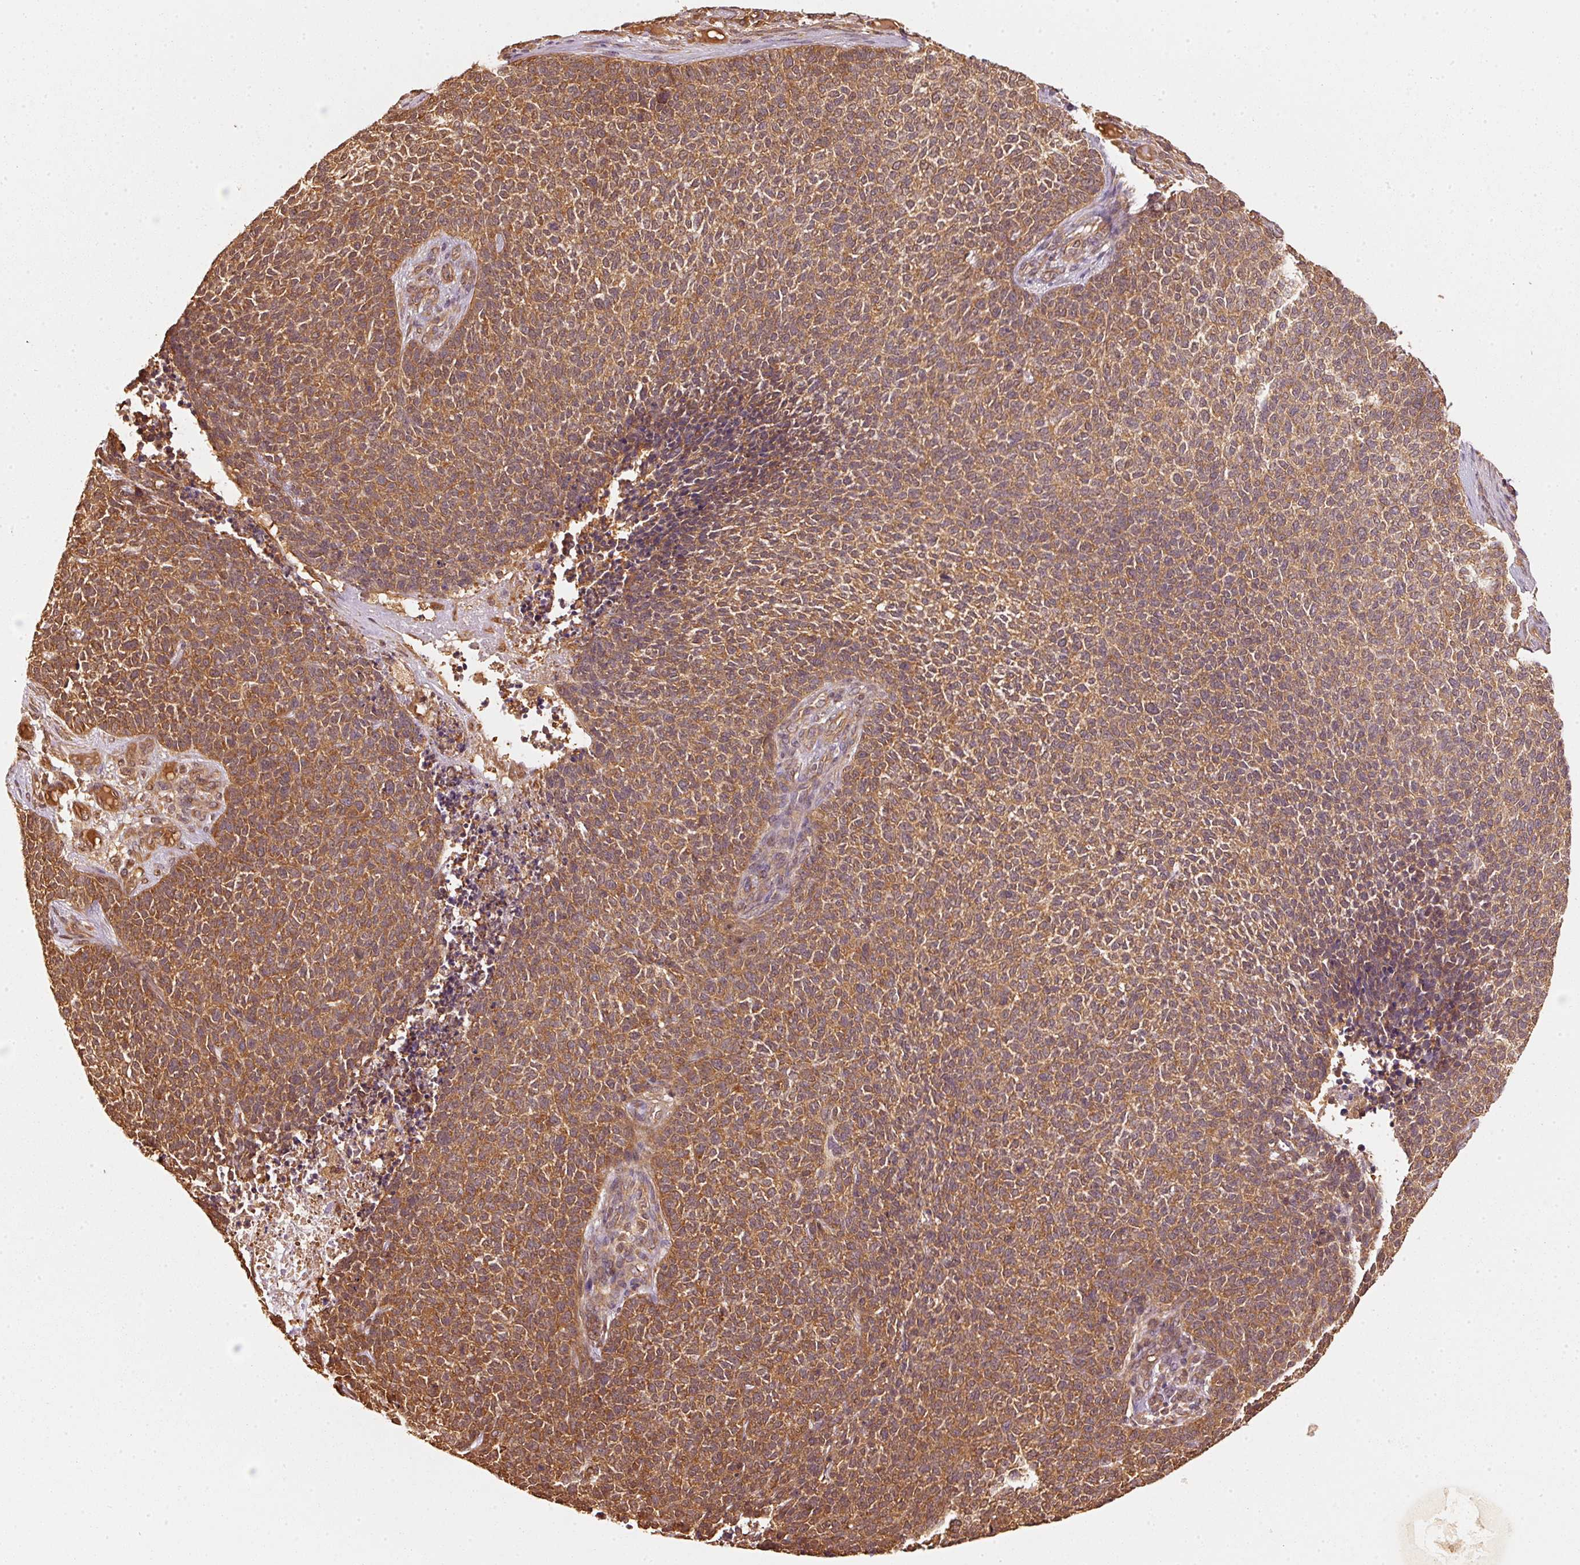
{"staining": {"intensity": "strong", "quantity": ">75%", "location": "cytoplasmic/membranous"}, "tissue": "skin cancer", "cell_type": "Tumor cells", "image_type": "cancer", "snomed": [{"axis": "morphology", "description": "Basal cell carcinoma"}, {"axis": "topography", "description": "Skin"}], "caption": "A brown stain labels strong cytoplasmic/membranous staining of a protein in basal cell carcinoma (skin) tumor cells.", "gene": "STAU1", "patient": {"sex": "female", "age": 84}}